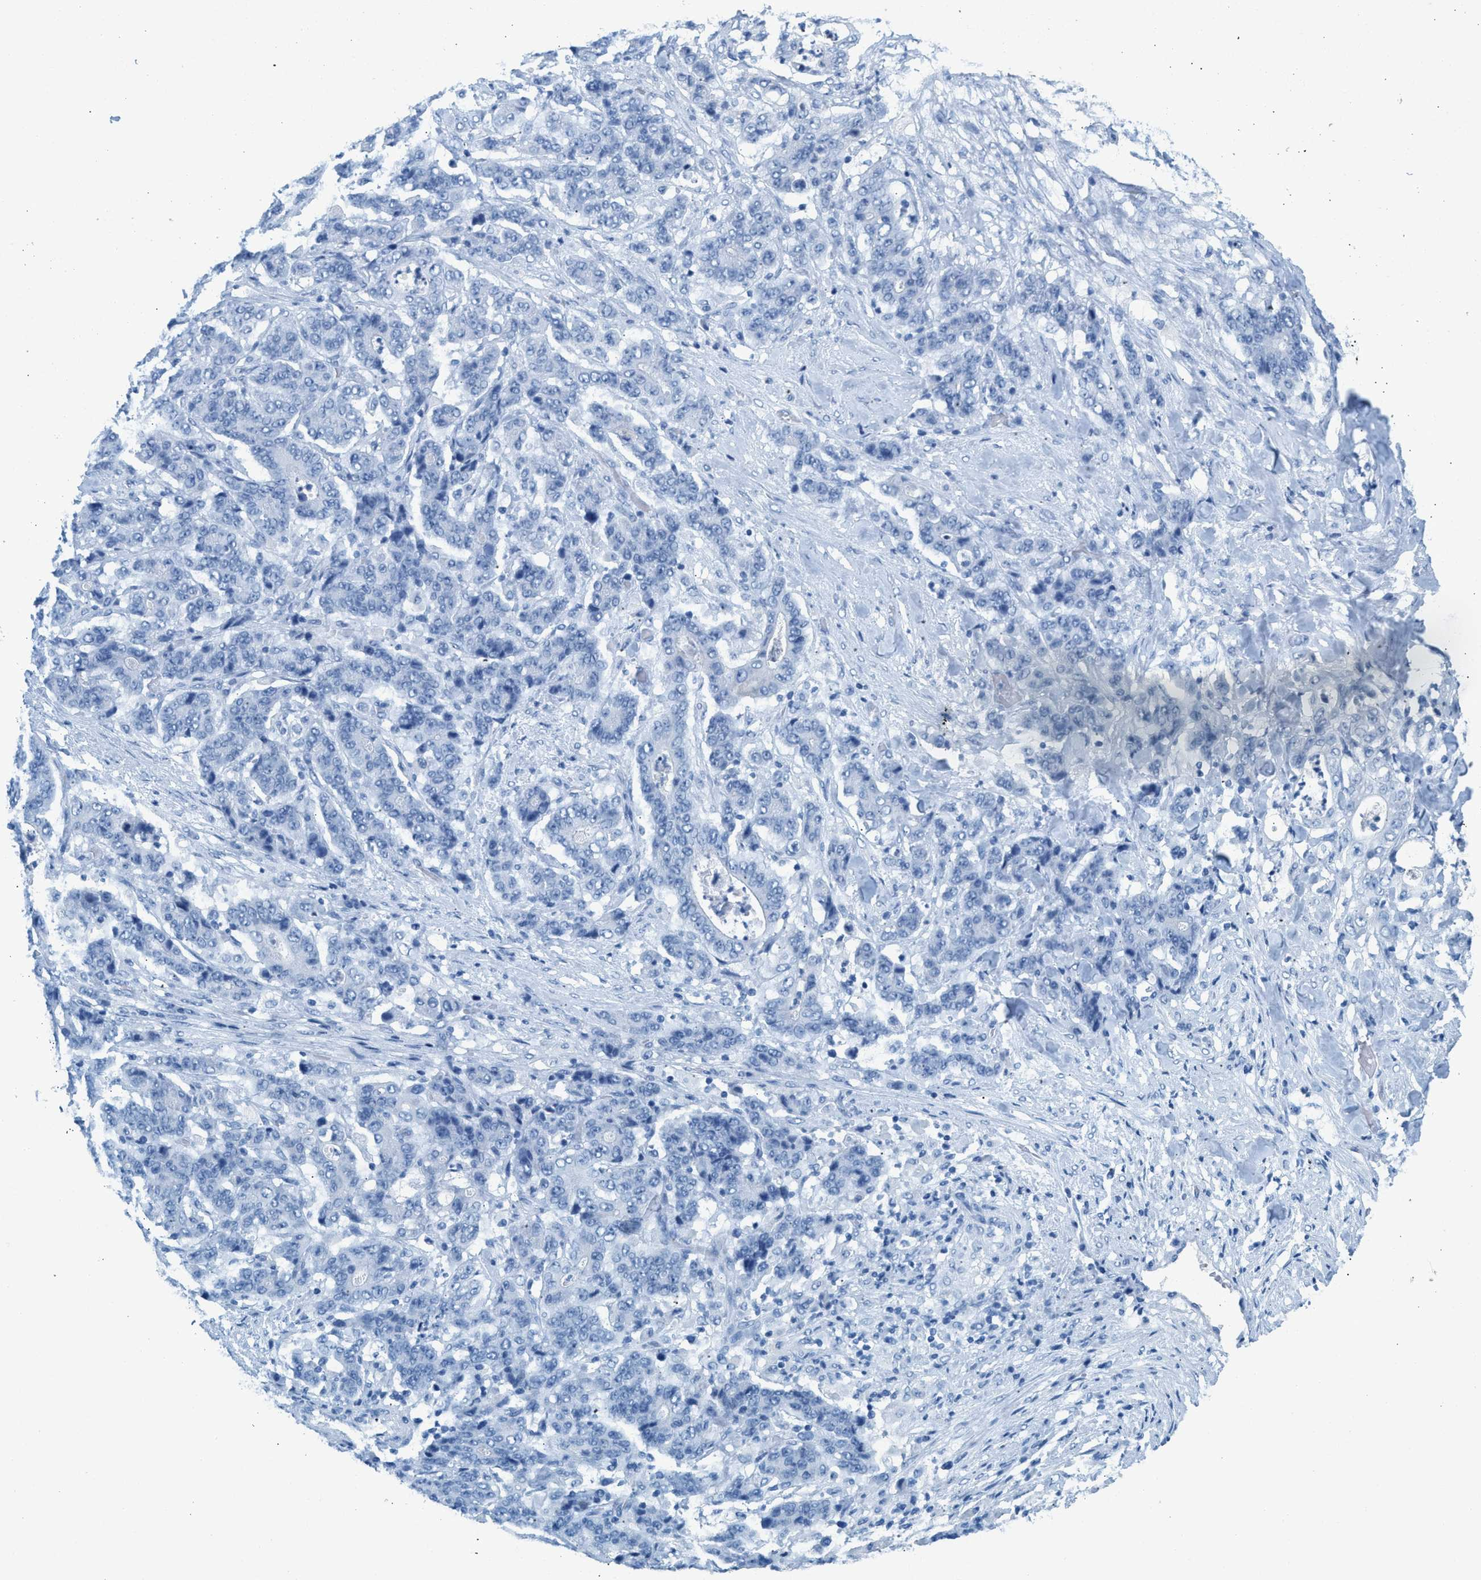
{"staining": {"intensity": "negative", "quantity": "none", "location": "none"}, "tissue": "stomach cancer", "cell_type": "Tumor cells", "image_type": "cancer", "snomed": [{"axis": "morphology", "description": "Adenocarcinoma, NOS"}, {"axis": "topography", "description": "Stomach"}], "caption": "The immunohistochemistry micrograph has no significant expression in tumor cells of stomach adenocarcinoma tissue.", "gene": "HHATL", "patient": {"sex": "female", "age": 73}}